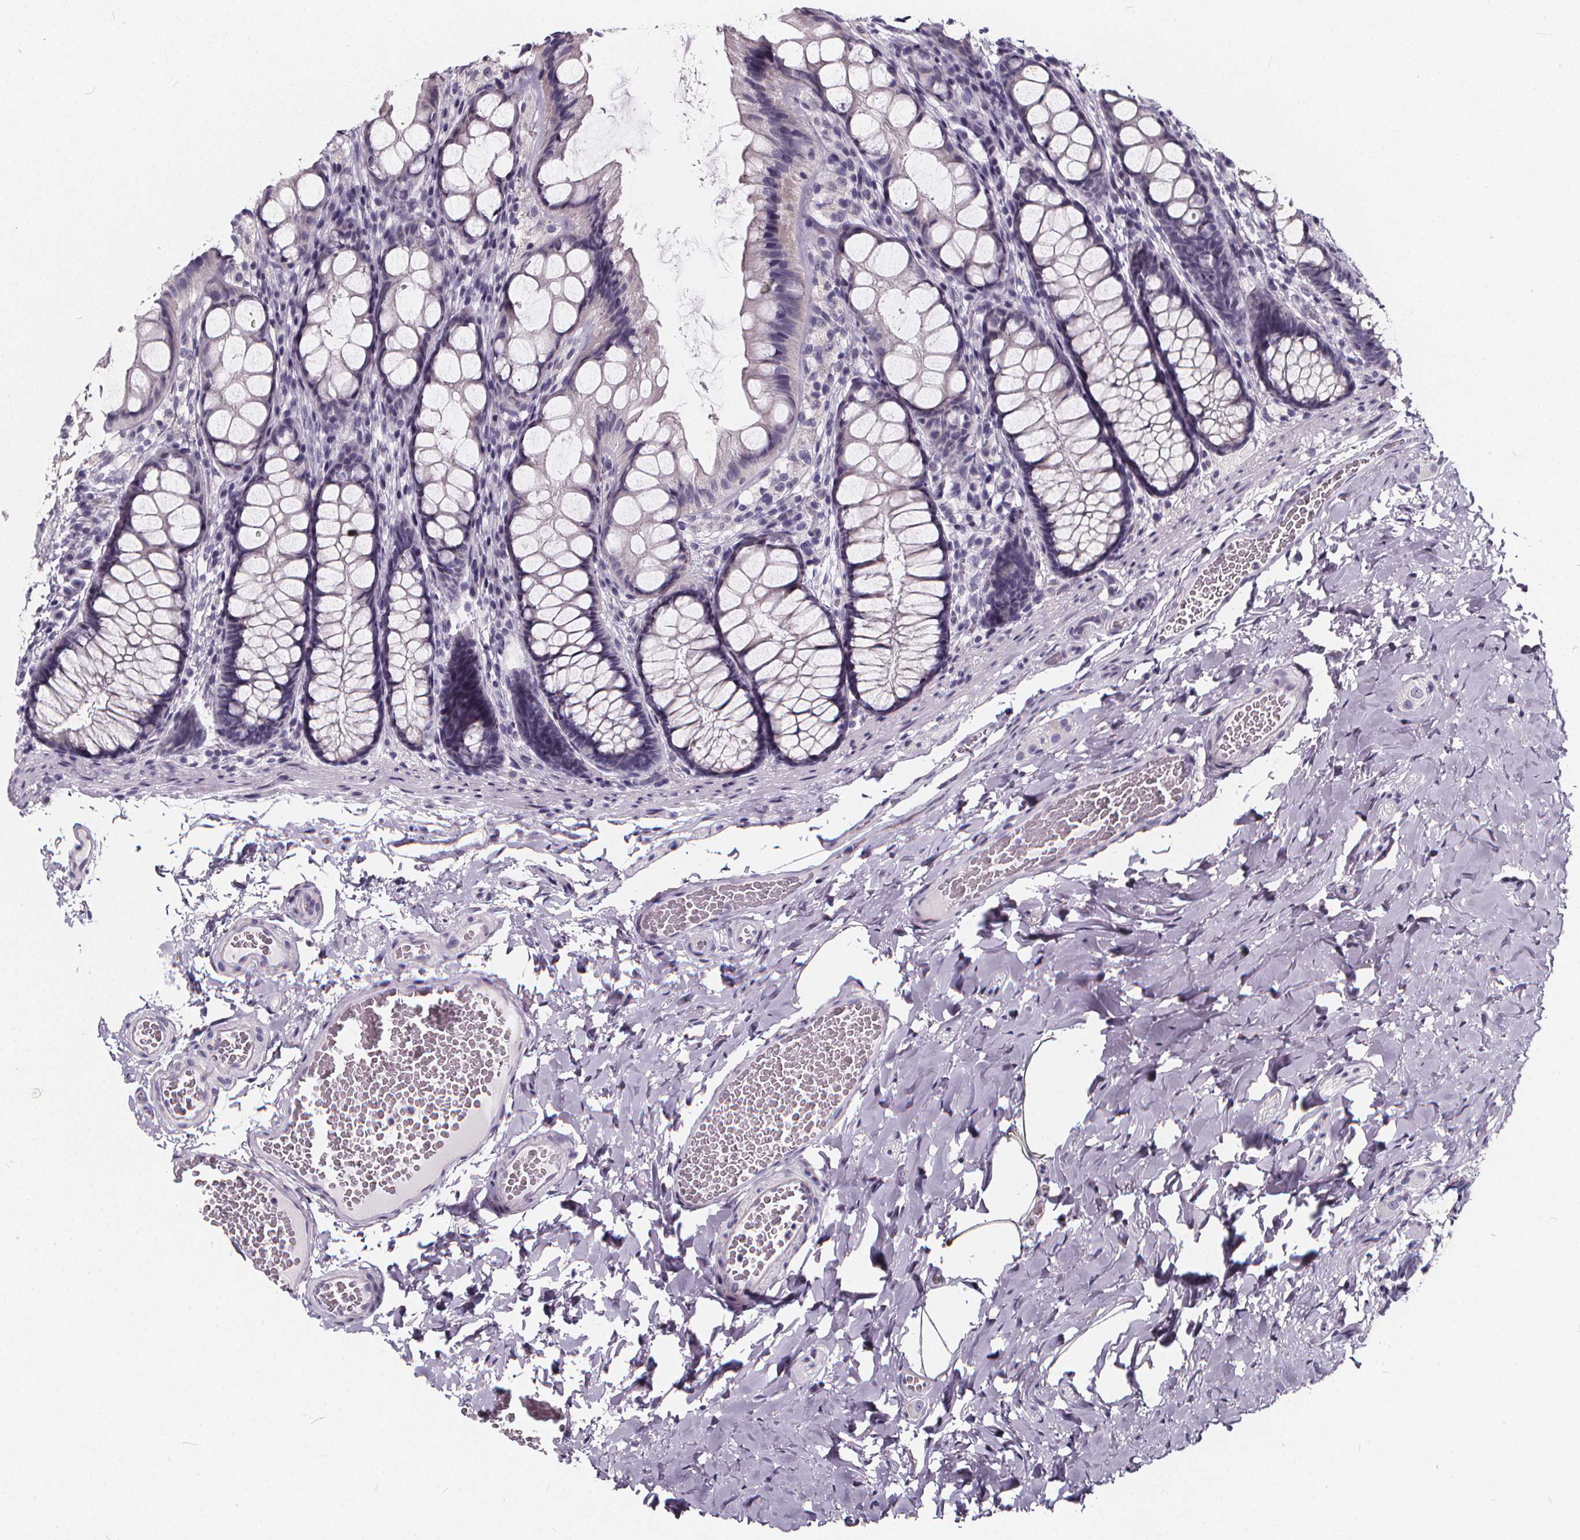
{"staining": {"intensity": "negative", "quantity": "none", "location": "none"}, "tissue": "colon", "cell_type": "Endothelial cells", "image_type": "normal", "snomed": [{"axis": "morphology", "description": "Normal tissue, NOS"}, {"axis": "topography", "description": "Colon"}], "caption": "A high-resolution histopathology image shows IHC staining of benign colon, which shows no significant staining in endothelial cells.", "gene": "SPEF2", "patient": {"sex": "male", "age": 47}}